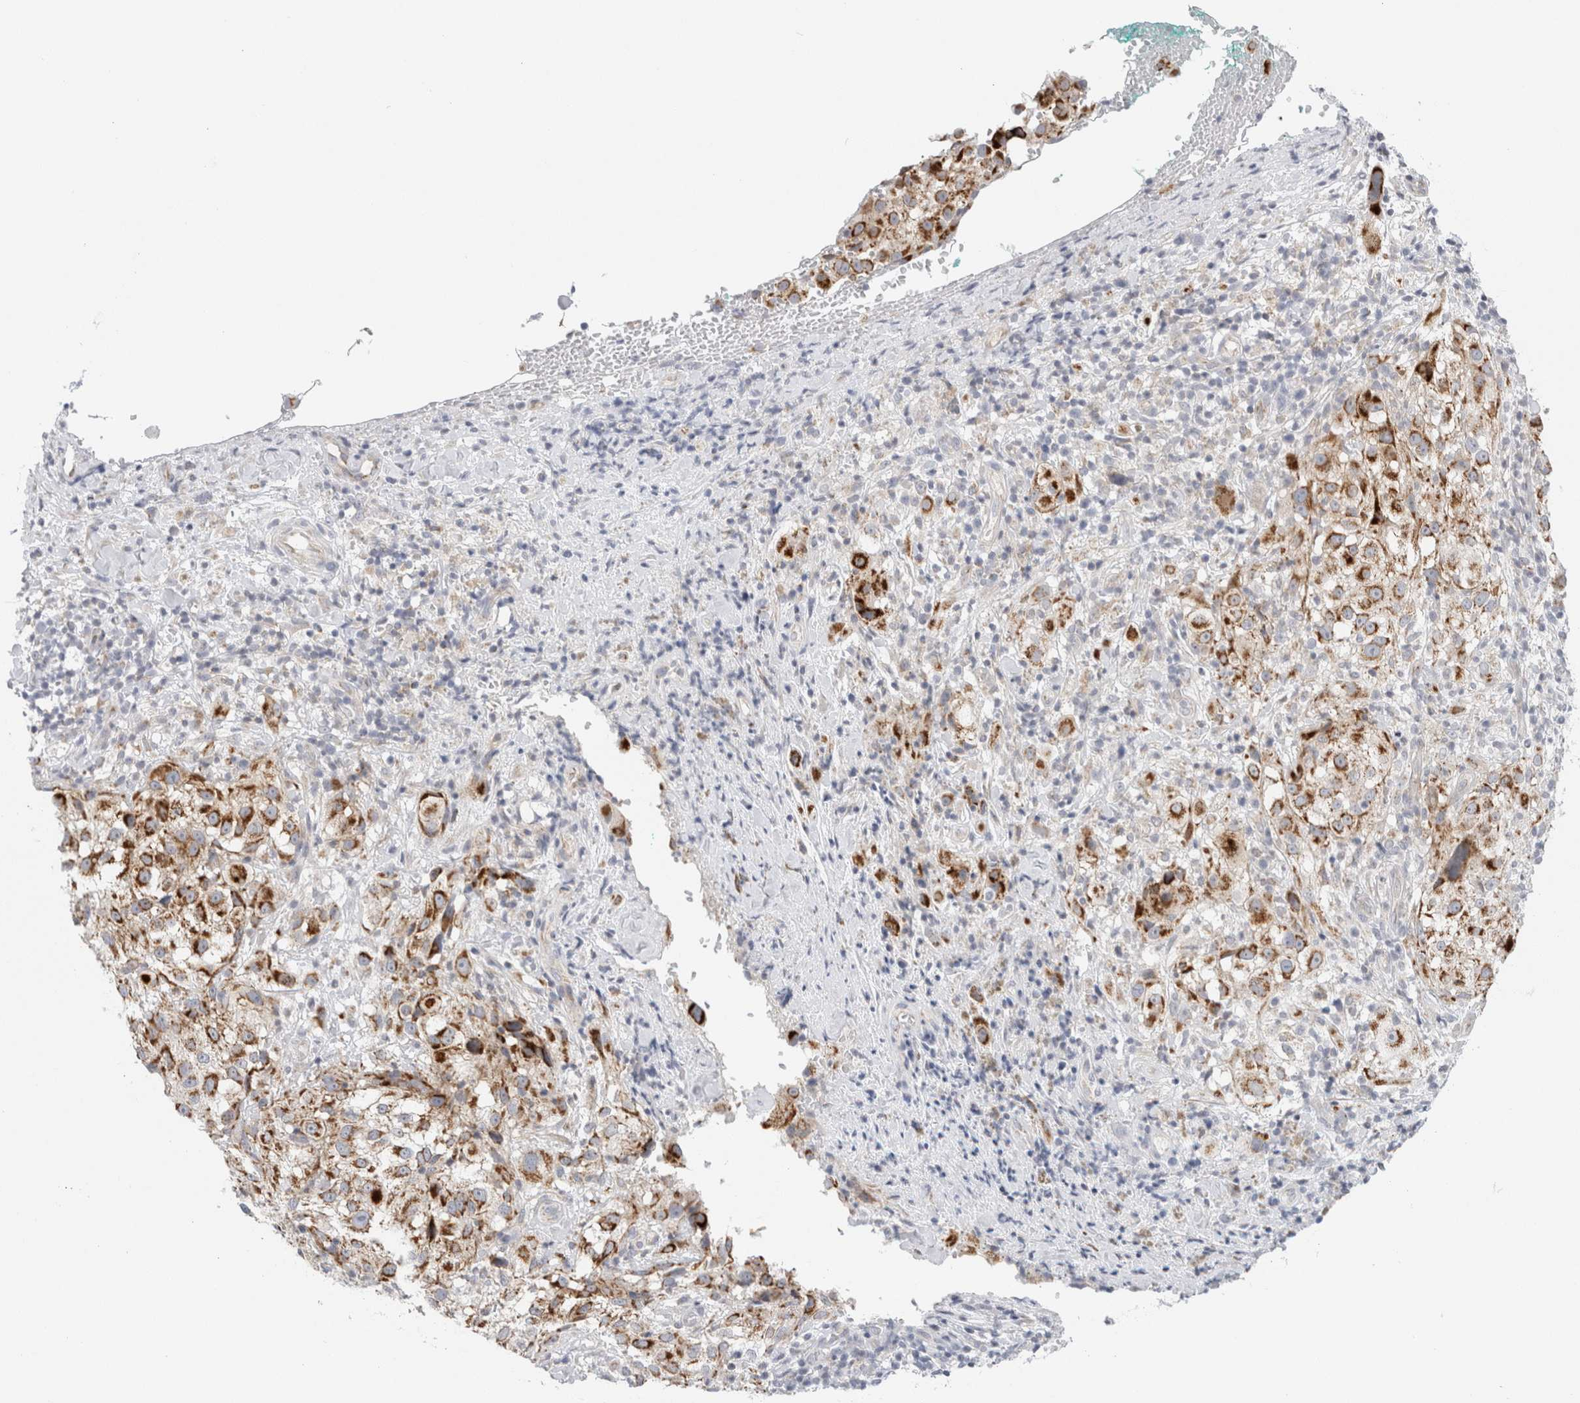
{"staining": {"intensity": "strong", "quantity": ">75%", "location": "cytoplasmic/membranous"}, "tissue": "melanoma", "cell_type": "Tumor cells", "image_type": "cancer", "snomed": [{"axis": "morphology", "description": "Necrosis, NOS"}, {"axis": "morphology", "description": "Malignant melanoma, NOS"}, {"axis": "topography", "description": "Skin"}], "caption": "Malignant melanoma stained with immunohistochemistry shows strong cytoplasmic/membranous expression in approximately >75% of tumor cells.", "gene": "FAHD1", "patient": {"sex": "female", "age": 87}}